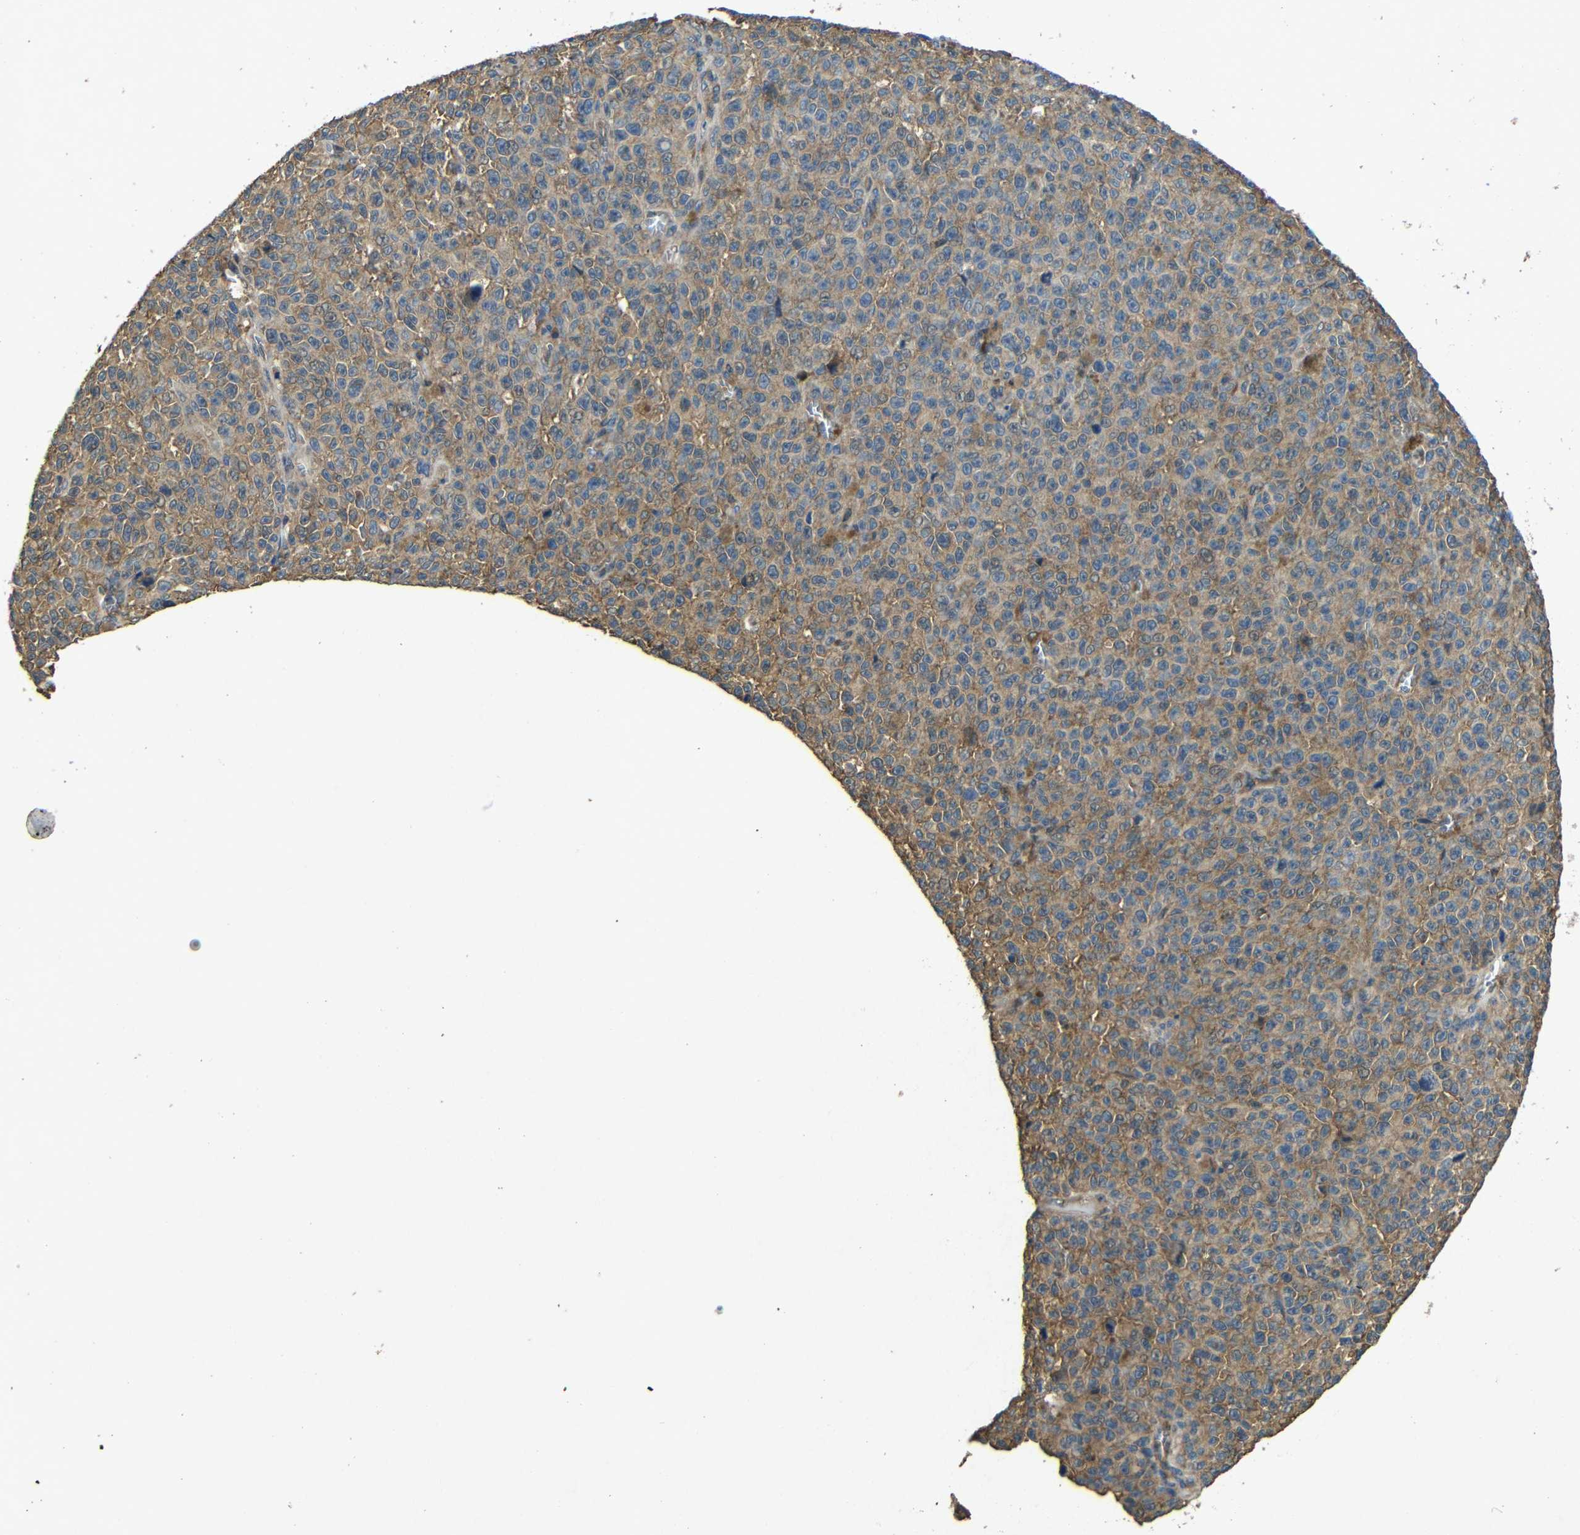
{"staining": {"intensity": "moderate", "quantity": "25%-75%", "location": "cytoplasmic/membranous"}, "tissue": "melanoma", "cell_type": "Tumor cells", "image_type": "cancer", "snomed": [{"axis": "morphology", "description": "Malignant melanoma, NOS"}, {"axis": "topography", "description": "Skin"}], "caption": "Malignant melanoma stained with a protein marker demonstrates moderate staining in tumor cells.", "gene": "BNIP3", "patient": {"sex": "female", "age": 82}}